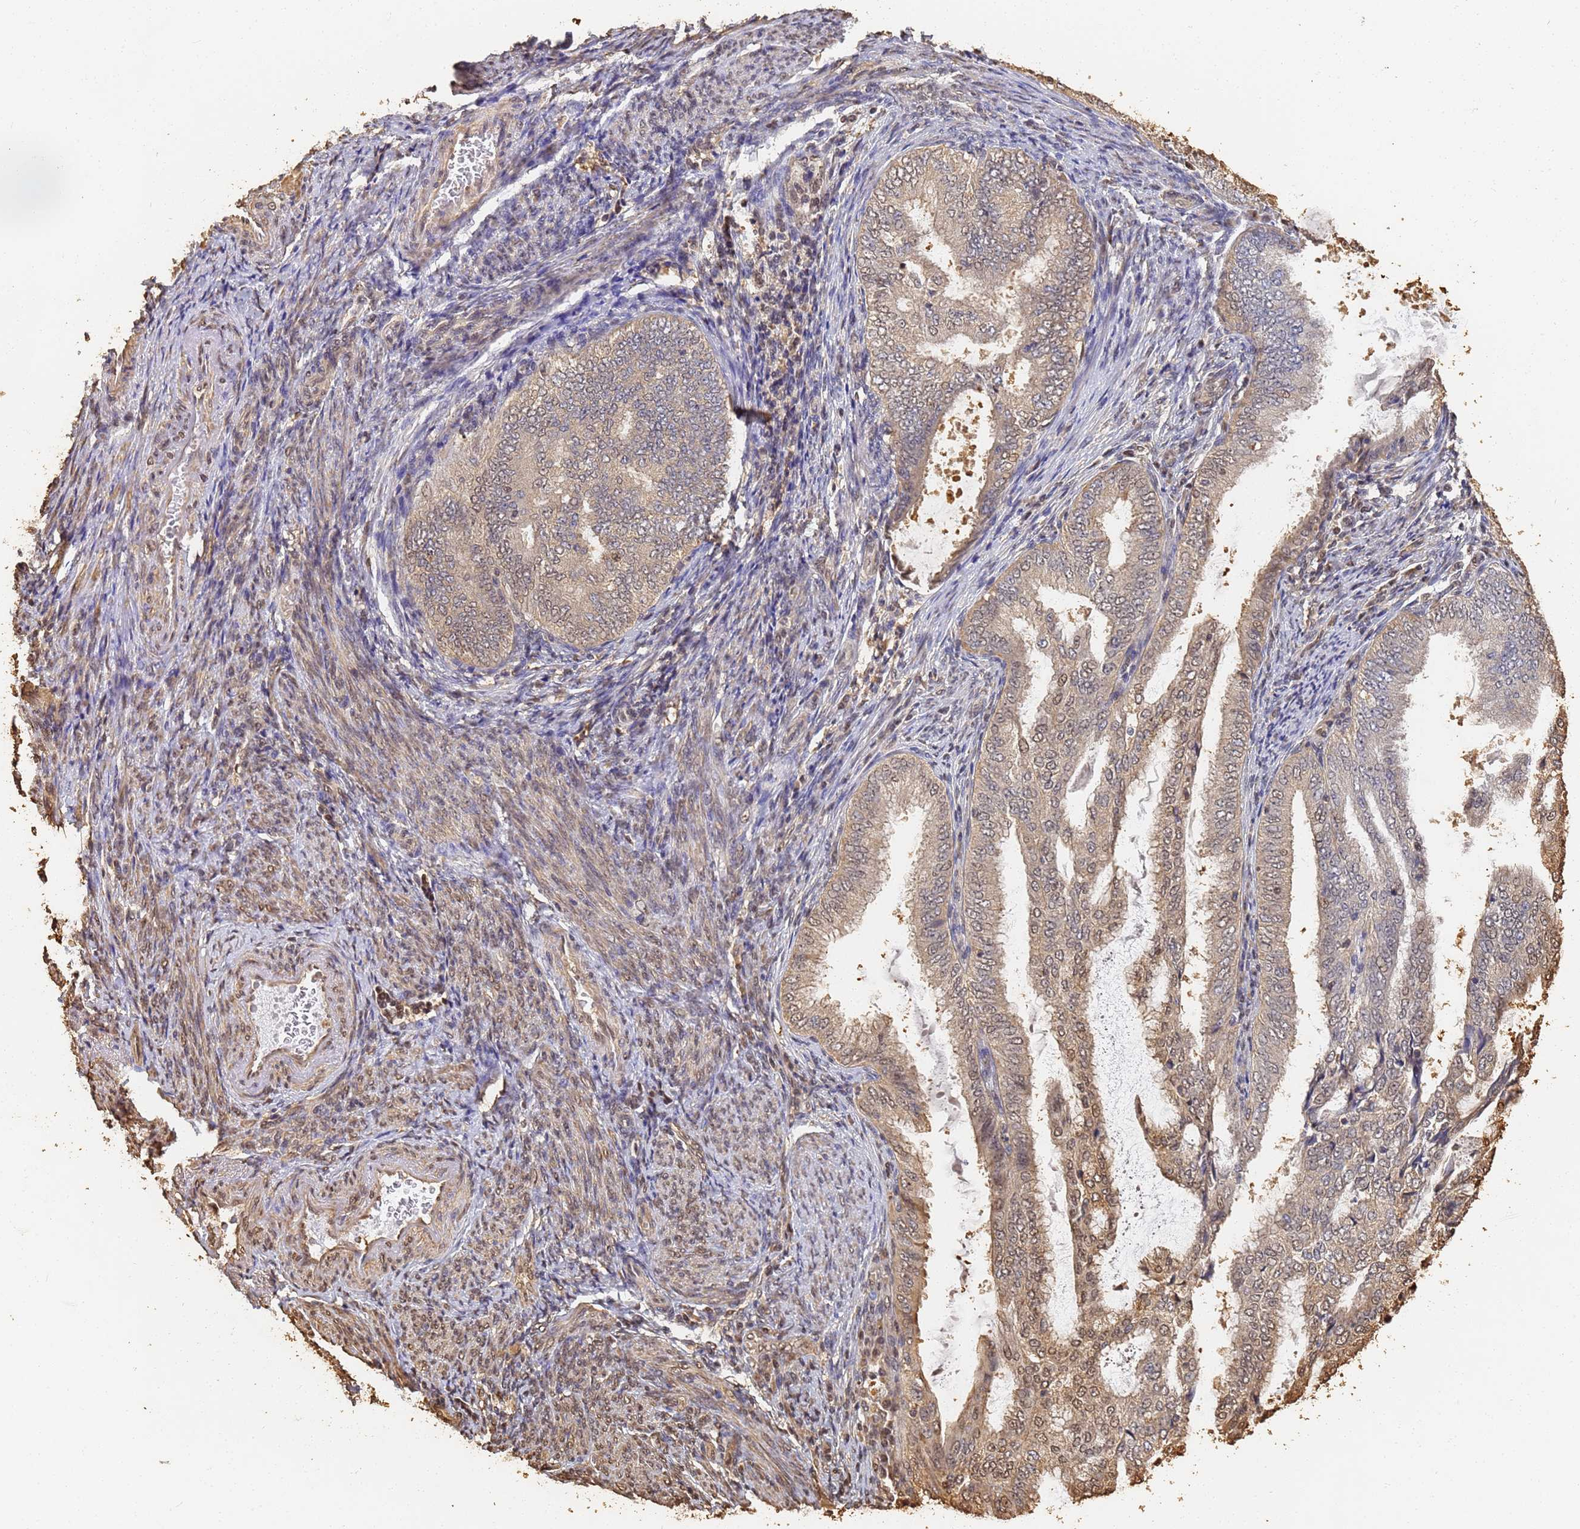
{"staining": {"intensity": "weak", "quantity": "25%-75%", "location": "nuclear"}, "tissue": "endometrial cancer", "cell_type": "Tumor cells", "image_type": "cancer", "snomed": [{"axis": "morphology", "description": "Adenocarcinoma, NOS"}, {"axis": "topography", "description": "Endometrium"}], "caption": "Endometrial cancer stained for a protein (brown) exhibits weak nuclear positive staining in approximately 25%-75% of tumor cells.", "gene": "JAK2", "patient": {"sex": "female", "age": 58}}